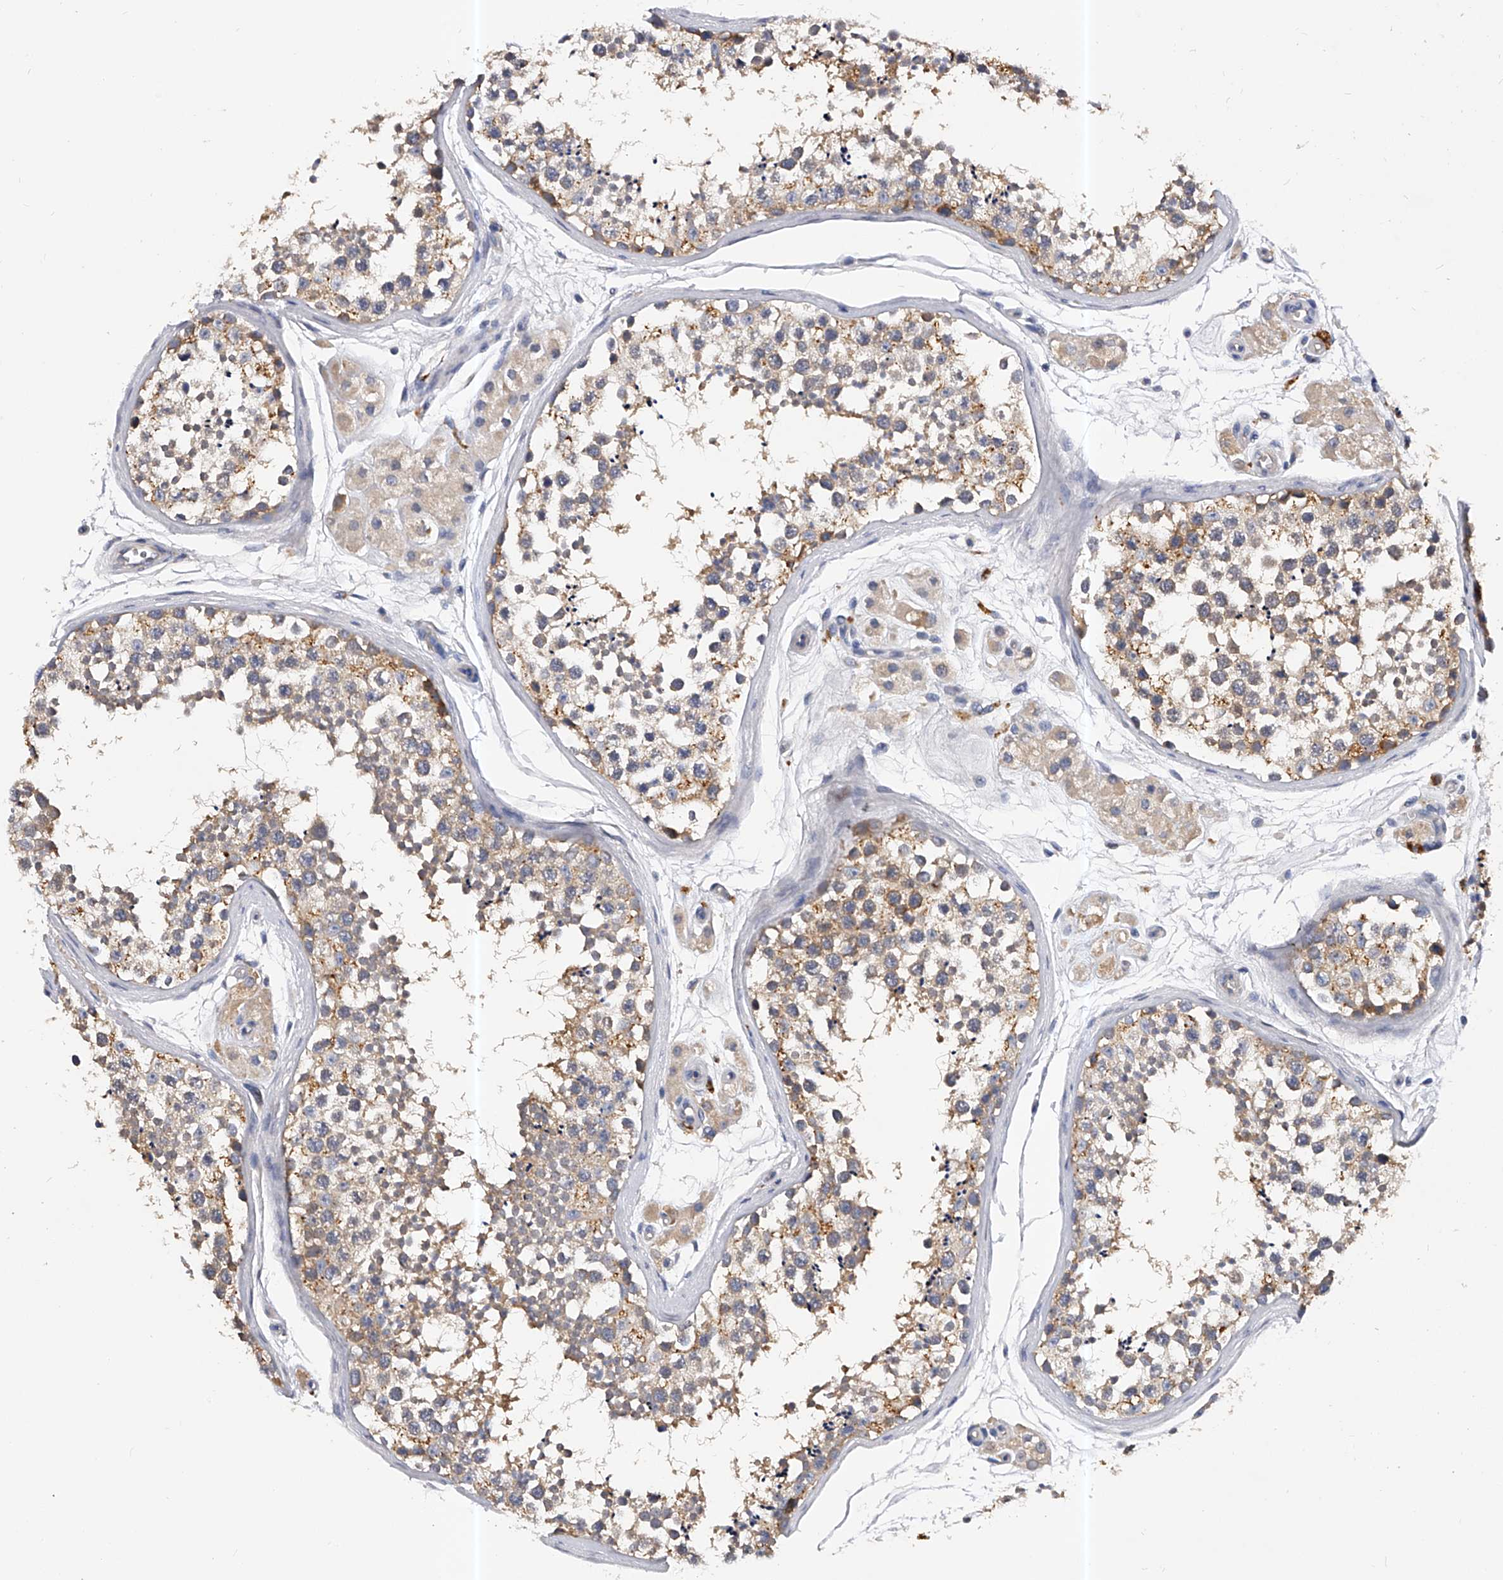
{"staining": {"intensity": "moderate", "quantity": "25%-75%", "location": "cytoplasmic/membranous"}, "tissue": "testis", "cell_type": "Cells in seminiferous ducts", "image_type": "normal", "snomed": [{"axis": "morphology", "description": "Normal tissue, NOS"}, {"axis": "topography", "description": "Testis"}], "caption": "Immunohistochemistry (IHC) photomicrograph of benign testis stained for a protein (brown), which displays medium levels of moderate cytoplasmic/membranous staining in approximately 25%-75% of cells in seminiferous ducts.", "gene": "PPP5C", "patient": {"sex": "male", "age": 56}}